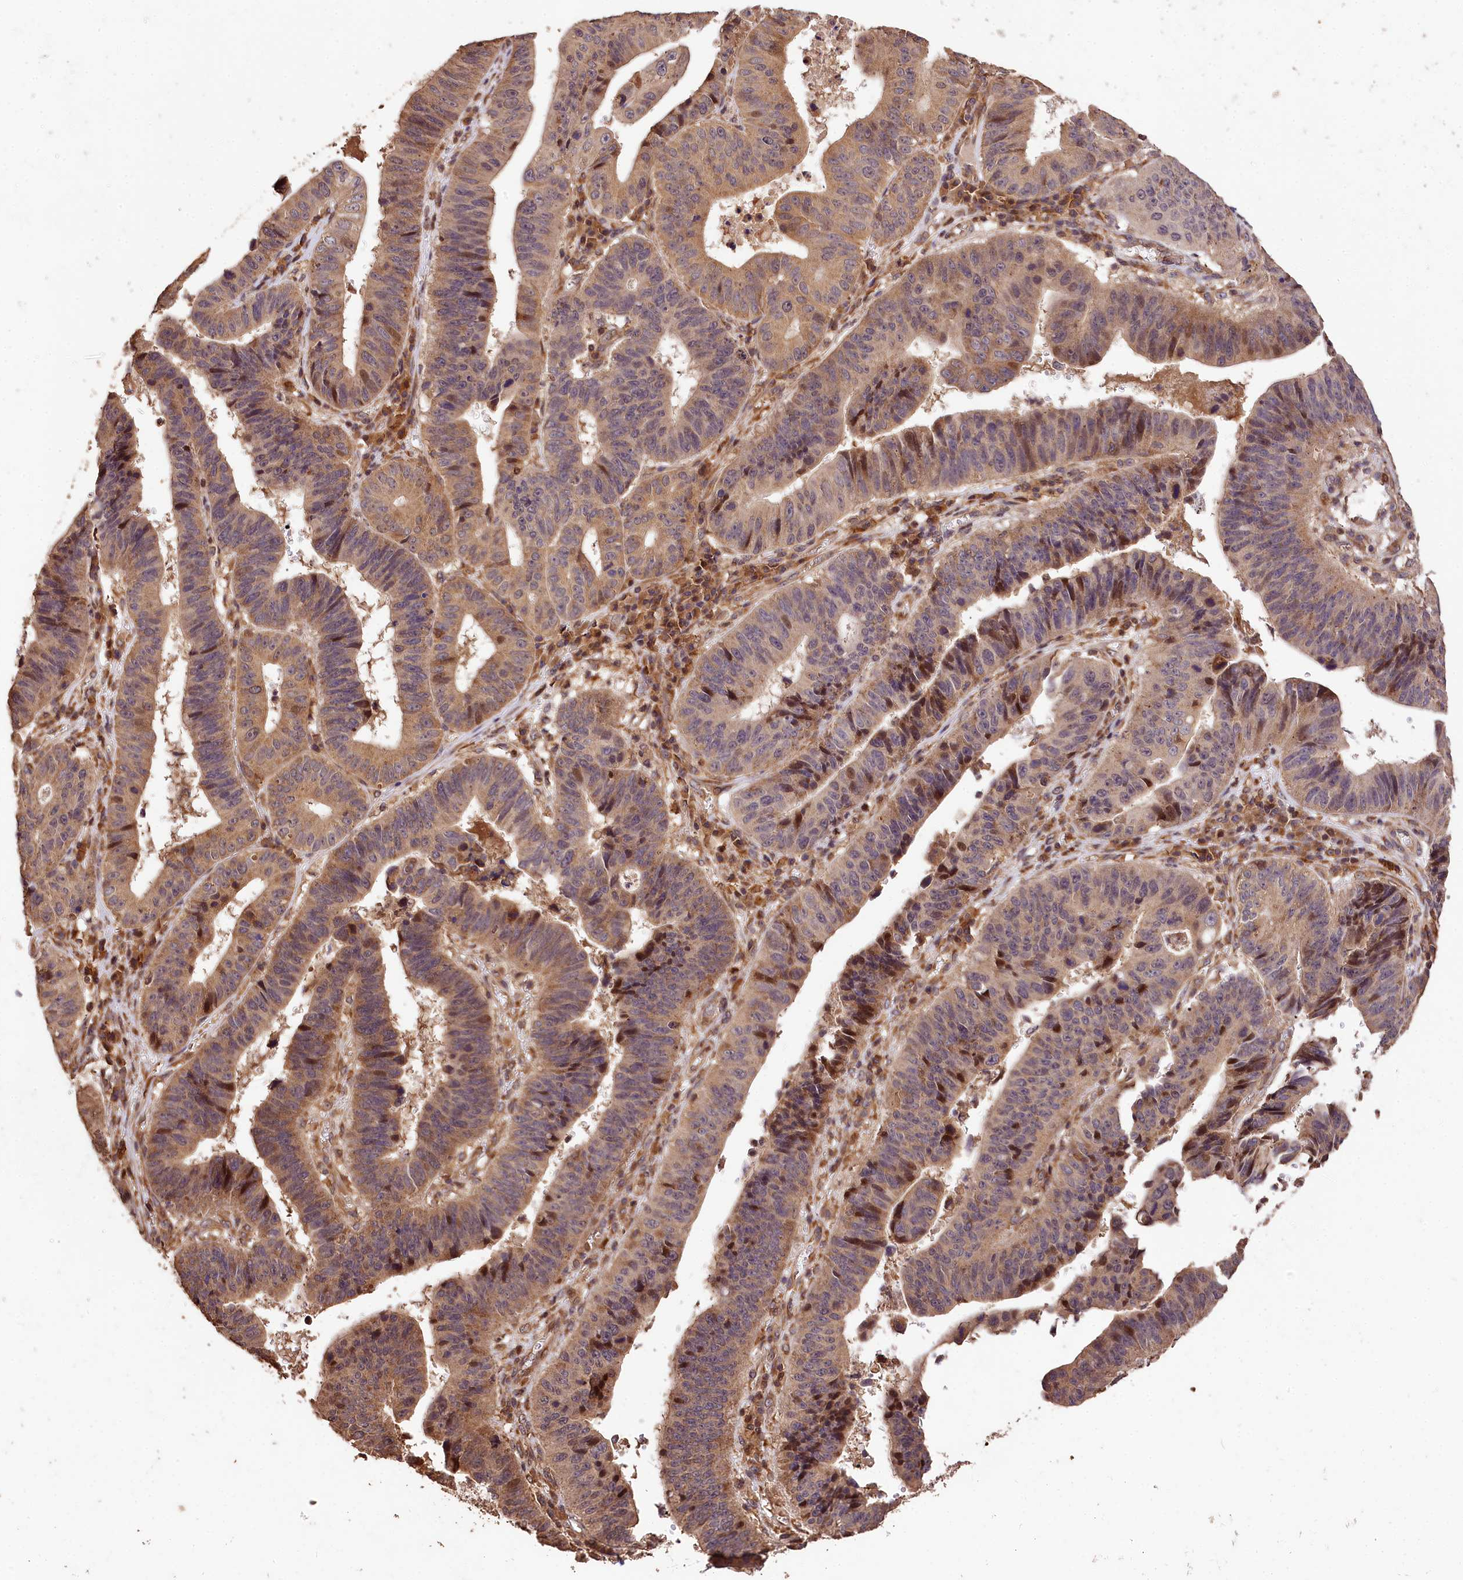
{"staining": {"intensity": "weak", "quantity": ">75%", "location": "cytoplasmic/membranous"}, "tissue": "stomach cancer", "cell_type": "Tumor cells", "image_type": "cancer", "snomed": [{"axis": "morphology", "description": "Adenocarcinoma, NOS"}, {"axis": "topography", "description": "Stomach"}], "caption": "Protein expression analysis of human adenocarcinoma (stomach) reveals weak cytoplasmic/membranous expression in approximately >75% of tumor cells.", "gene": "KPTN", "patient": {"sex": "male", "age": 59}}